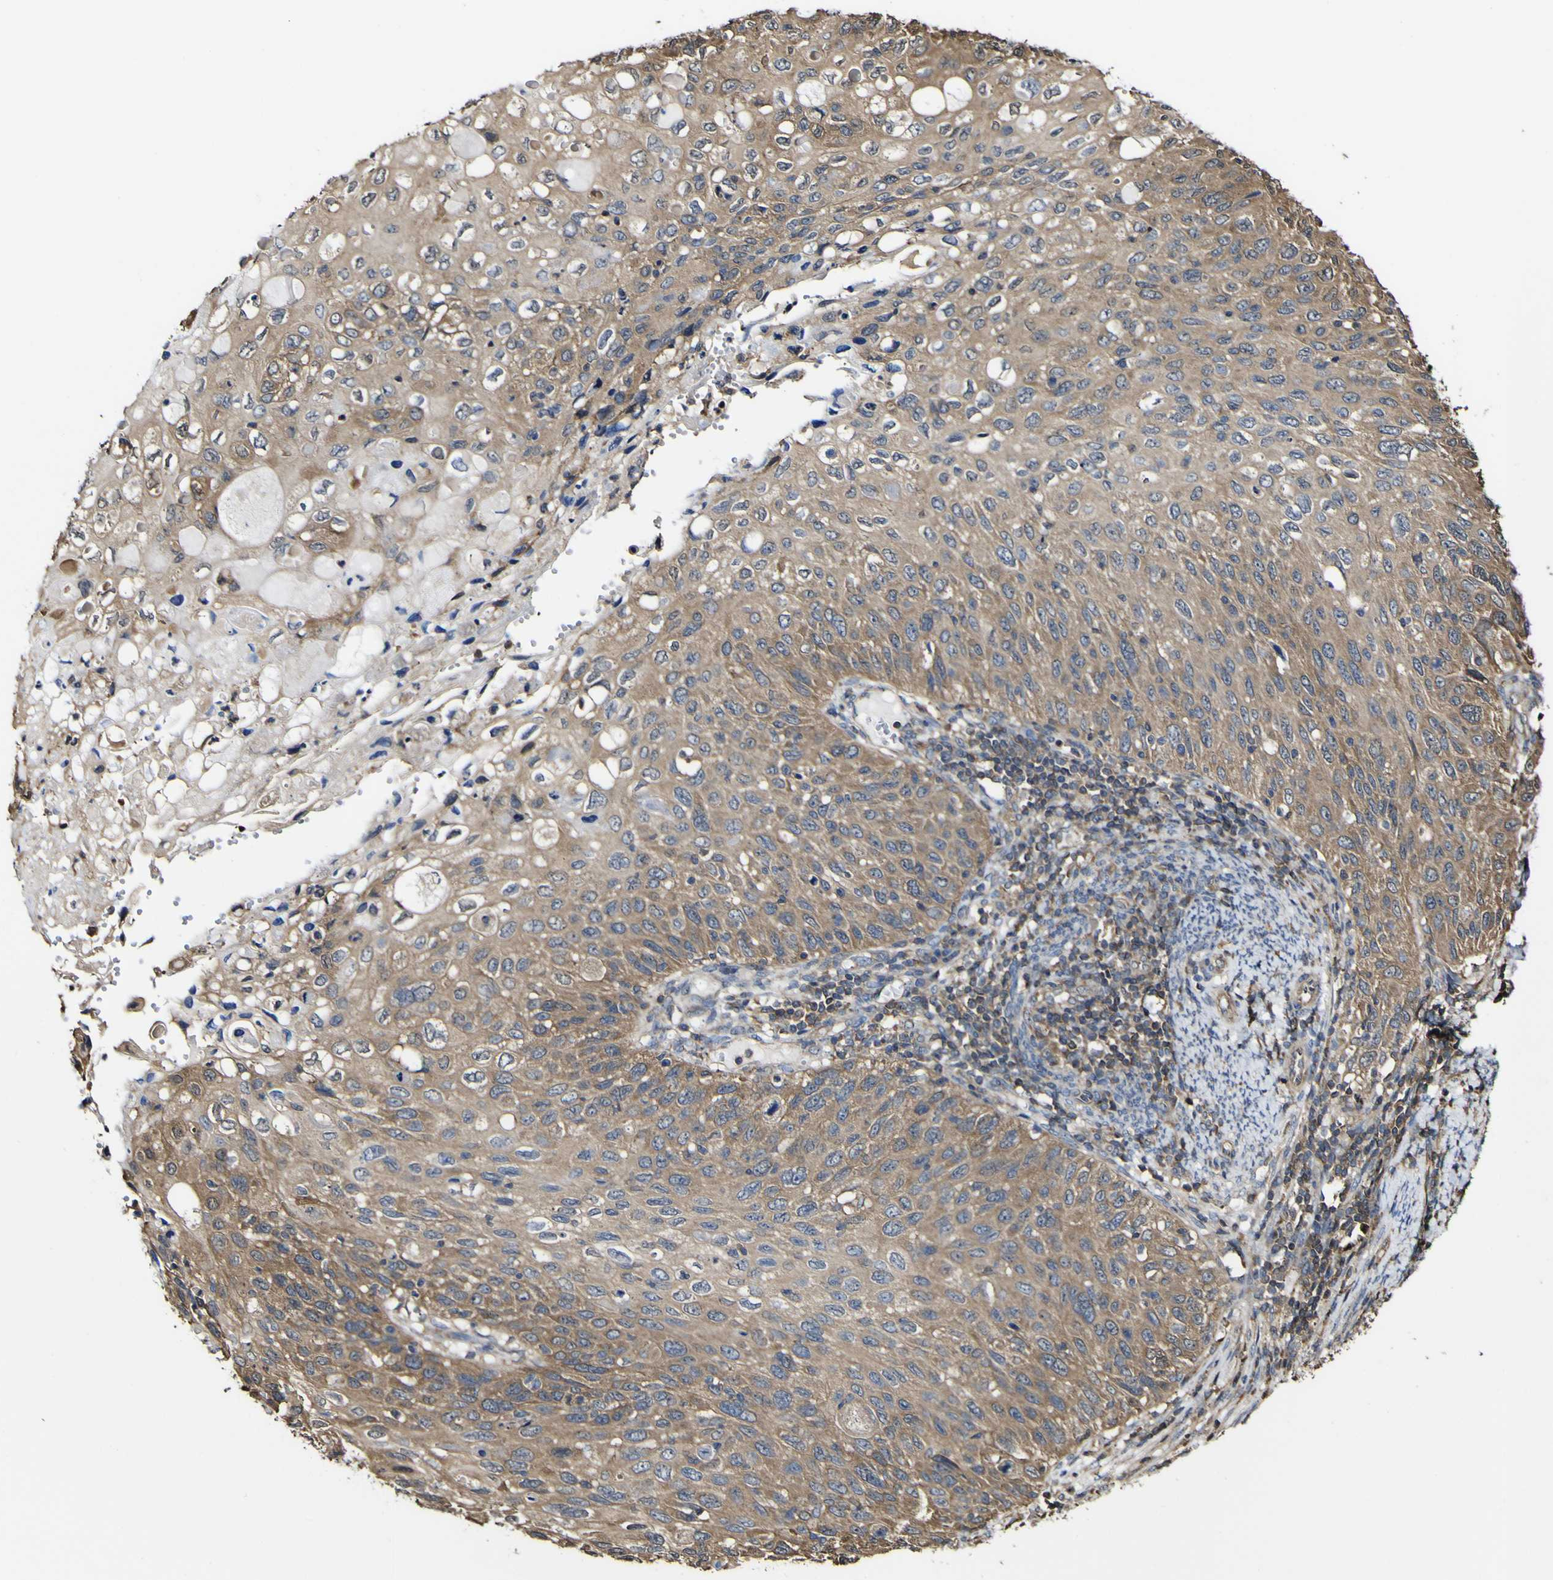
{"staining": {"intensity": "moderate", "quantity": ">75%", "location": "cytoplasmic/membranous"}, "tissue": "cervical cancer", "cell_type": "Tumor cells", "image_type": "cancer", "snomed": [{"axis": "morphology", "description": "Squamous cell carcinoma, NOS"}, {"axis": "topography", "description": "Cervix"}], "caption": "This is a histology image of immunohistochemistry staining of cervical cancer (squamous cell carcinoma), which shows moderate expression in the cytoplasmic/membranous of tumor cells.", "gene": "PTPRR", "patient": {"sex": "female", "age": 70}}